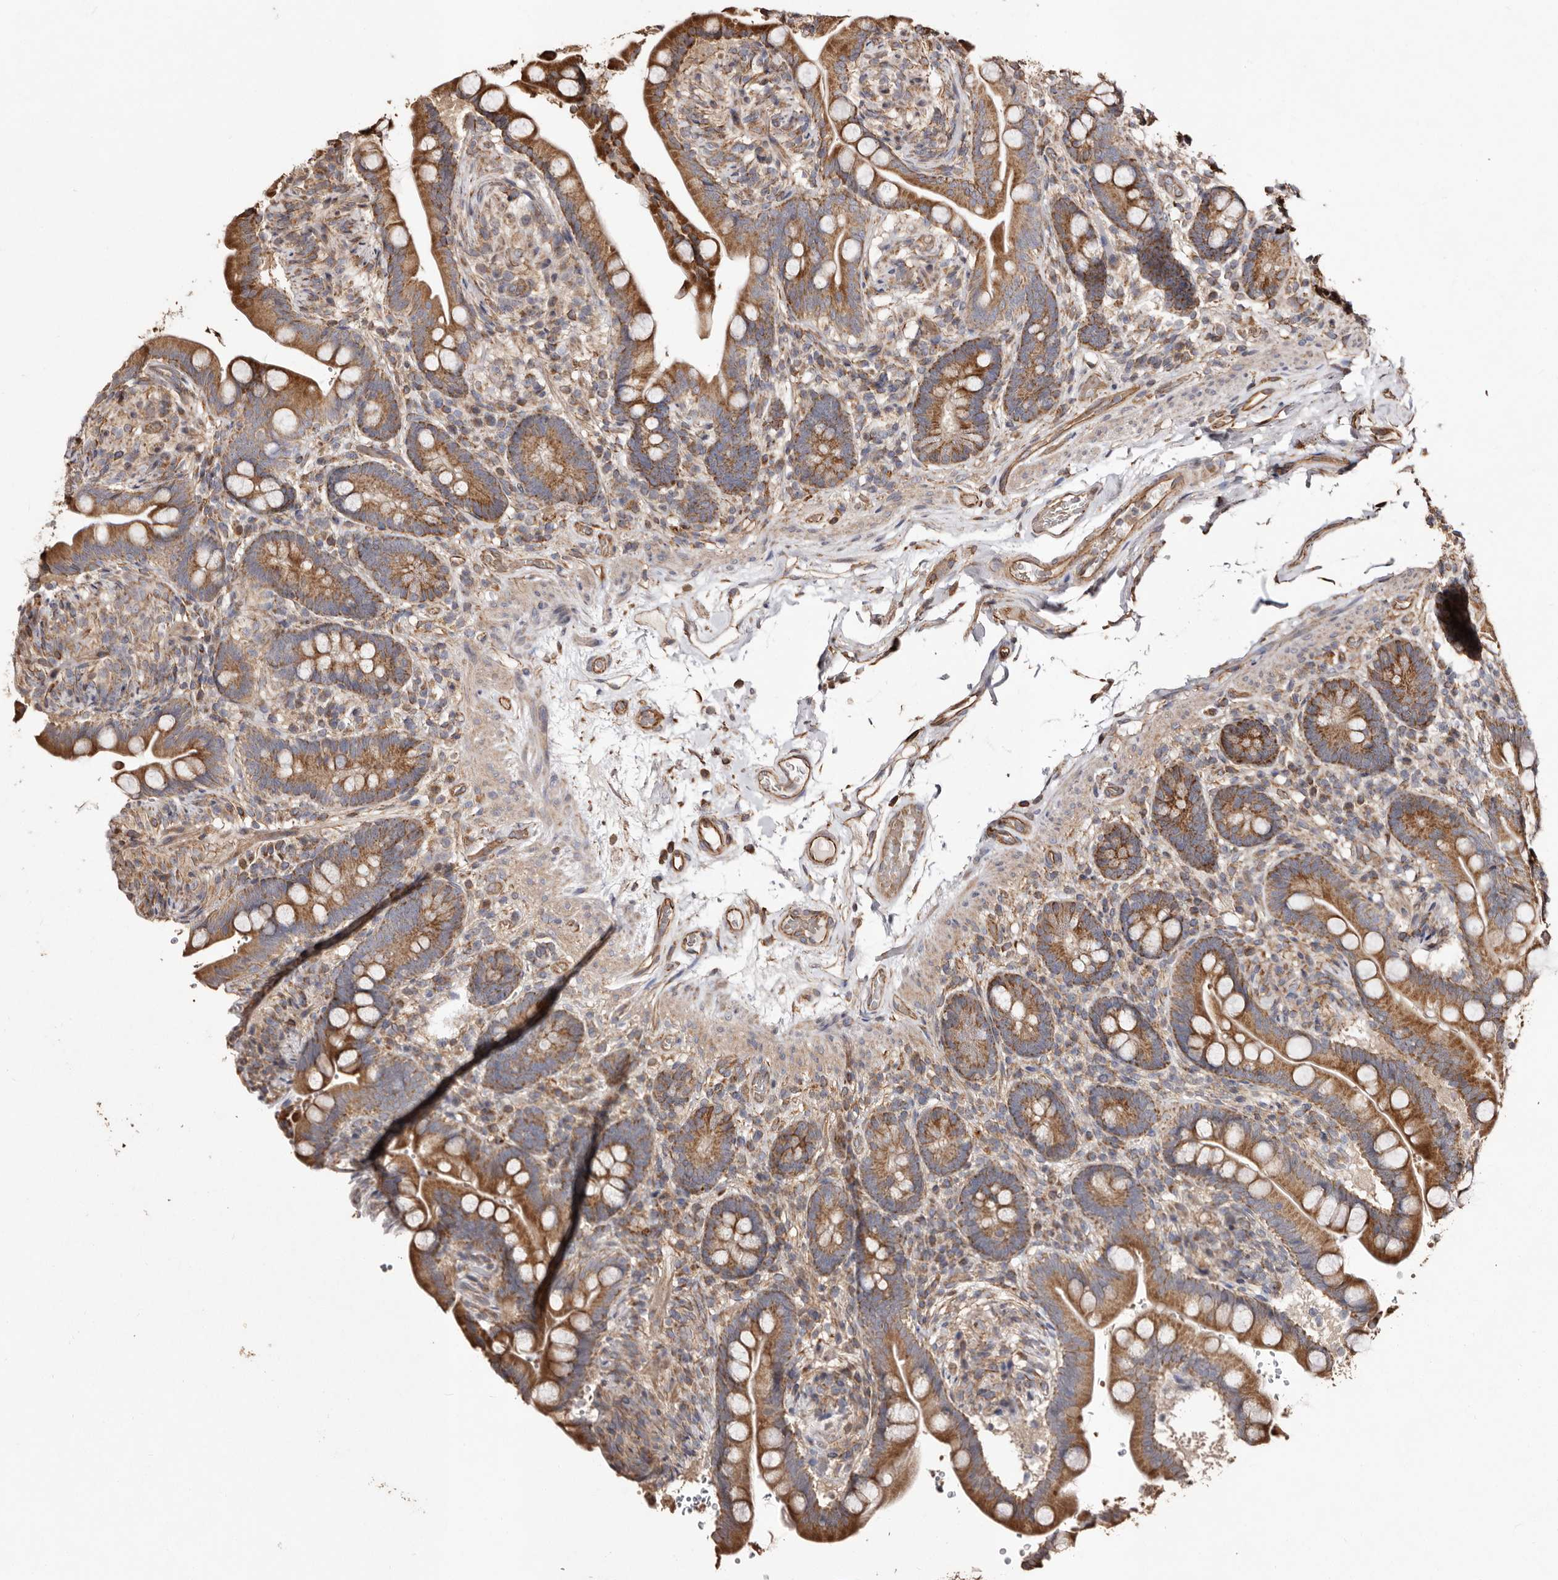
{"staining": {"intensity": "moderate", "quantity": ">75%", "location": "cytoplasmic/membranous"}, "tissue": "colon", "cell_type": "Endothelial cells", "image_type": "normal", "snomed": [{"axis": "morphology", "description": "Normal tissue, NOS"}, {"axis": "topography", "description": "Smooth muscle"}, {"axis": "topography", "description": "Colon"}], "caption": "Protein expression analysis of benign colon demonstrates moderate cytoplasmic/membranous staining in about >75% of endothelial cells.", "gene": "MACC1", "patient": {"sex": "male", "age": 73}}